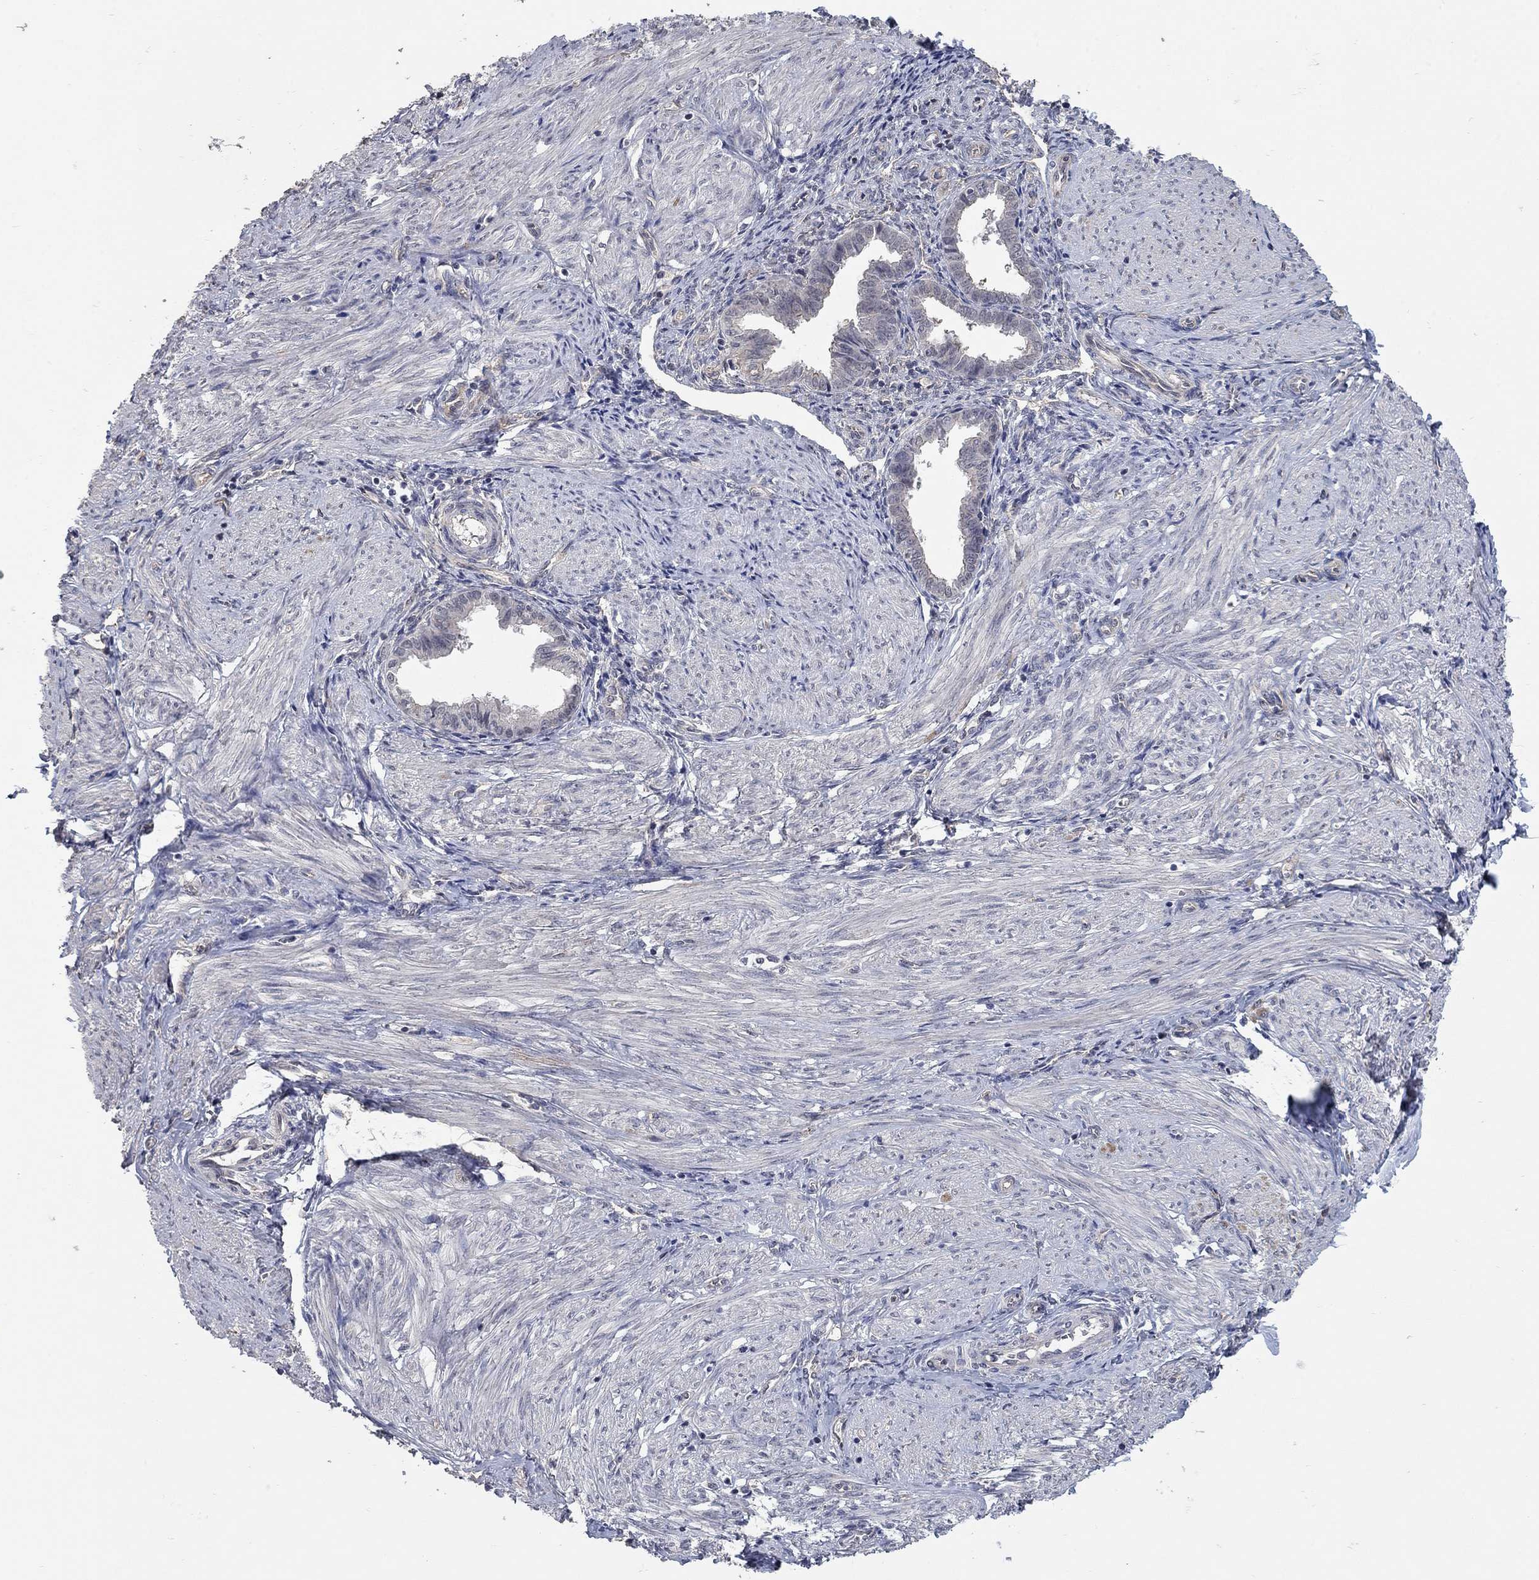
{"staining": {"intensity": "negative", "quantity": "none", "location": "none"}, "tissue": "endometrium", "cell_type": "Cells in endometrial stroma", "image_type": "normal", "snomed": [{"axis": "morphology", "description": "Normal tissue, NOS"}, {"axis": "topography", "description": "Endometrium"}], "caption": "Cells in endometrial stroma are negative for brown protein staining in benign endometrium. The staining is performed using DAB brown chromogen with nuclei counter-stained in using hematoxylin.", "gene": "WASF3", "patient": {"sex": "female", "age": 37}}